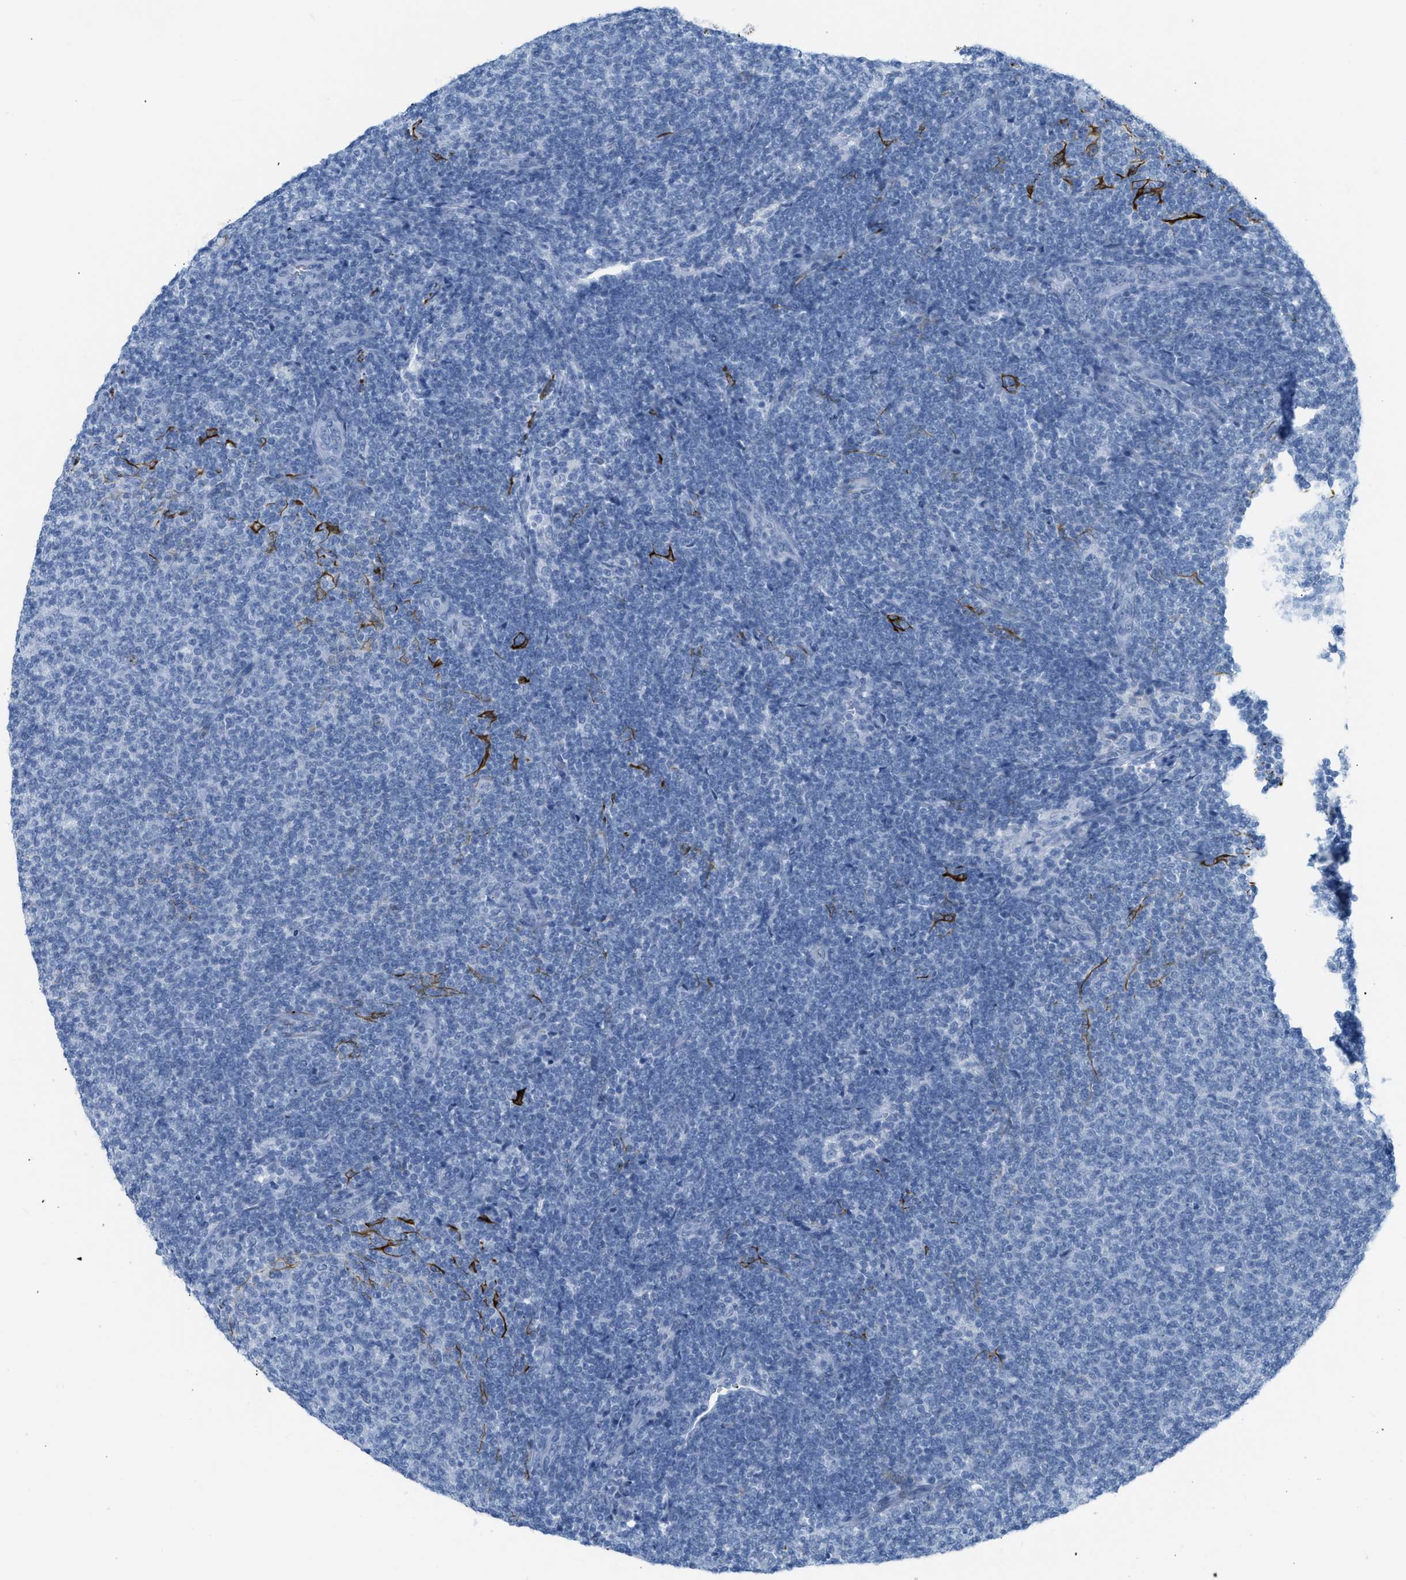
{"staining": {"intensity": "negative", "quantity": "none", "location": "none"}, "tissue": "lymphoma", "cell_type": "Tumor cells", "image_type": "cancer", "snomed": [{"axis": "morphology", "description": "Malignant lymphoma, non-Hodgkin's type, Low grade"}, {"axis": "topography", "description": "Lymph node"}], "caption": "DAB immunohistochemical staining of lymphoma exhibits no significant staining in tumor cells. (DAB immunohistochemistry (IHC) visualized using brightfield microscopy, high magnification).", "gene": "DES", "patient": {"sex": "male", "age": 66}}